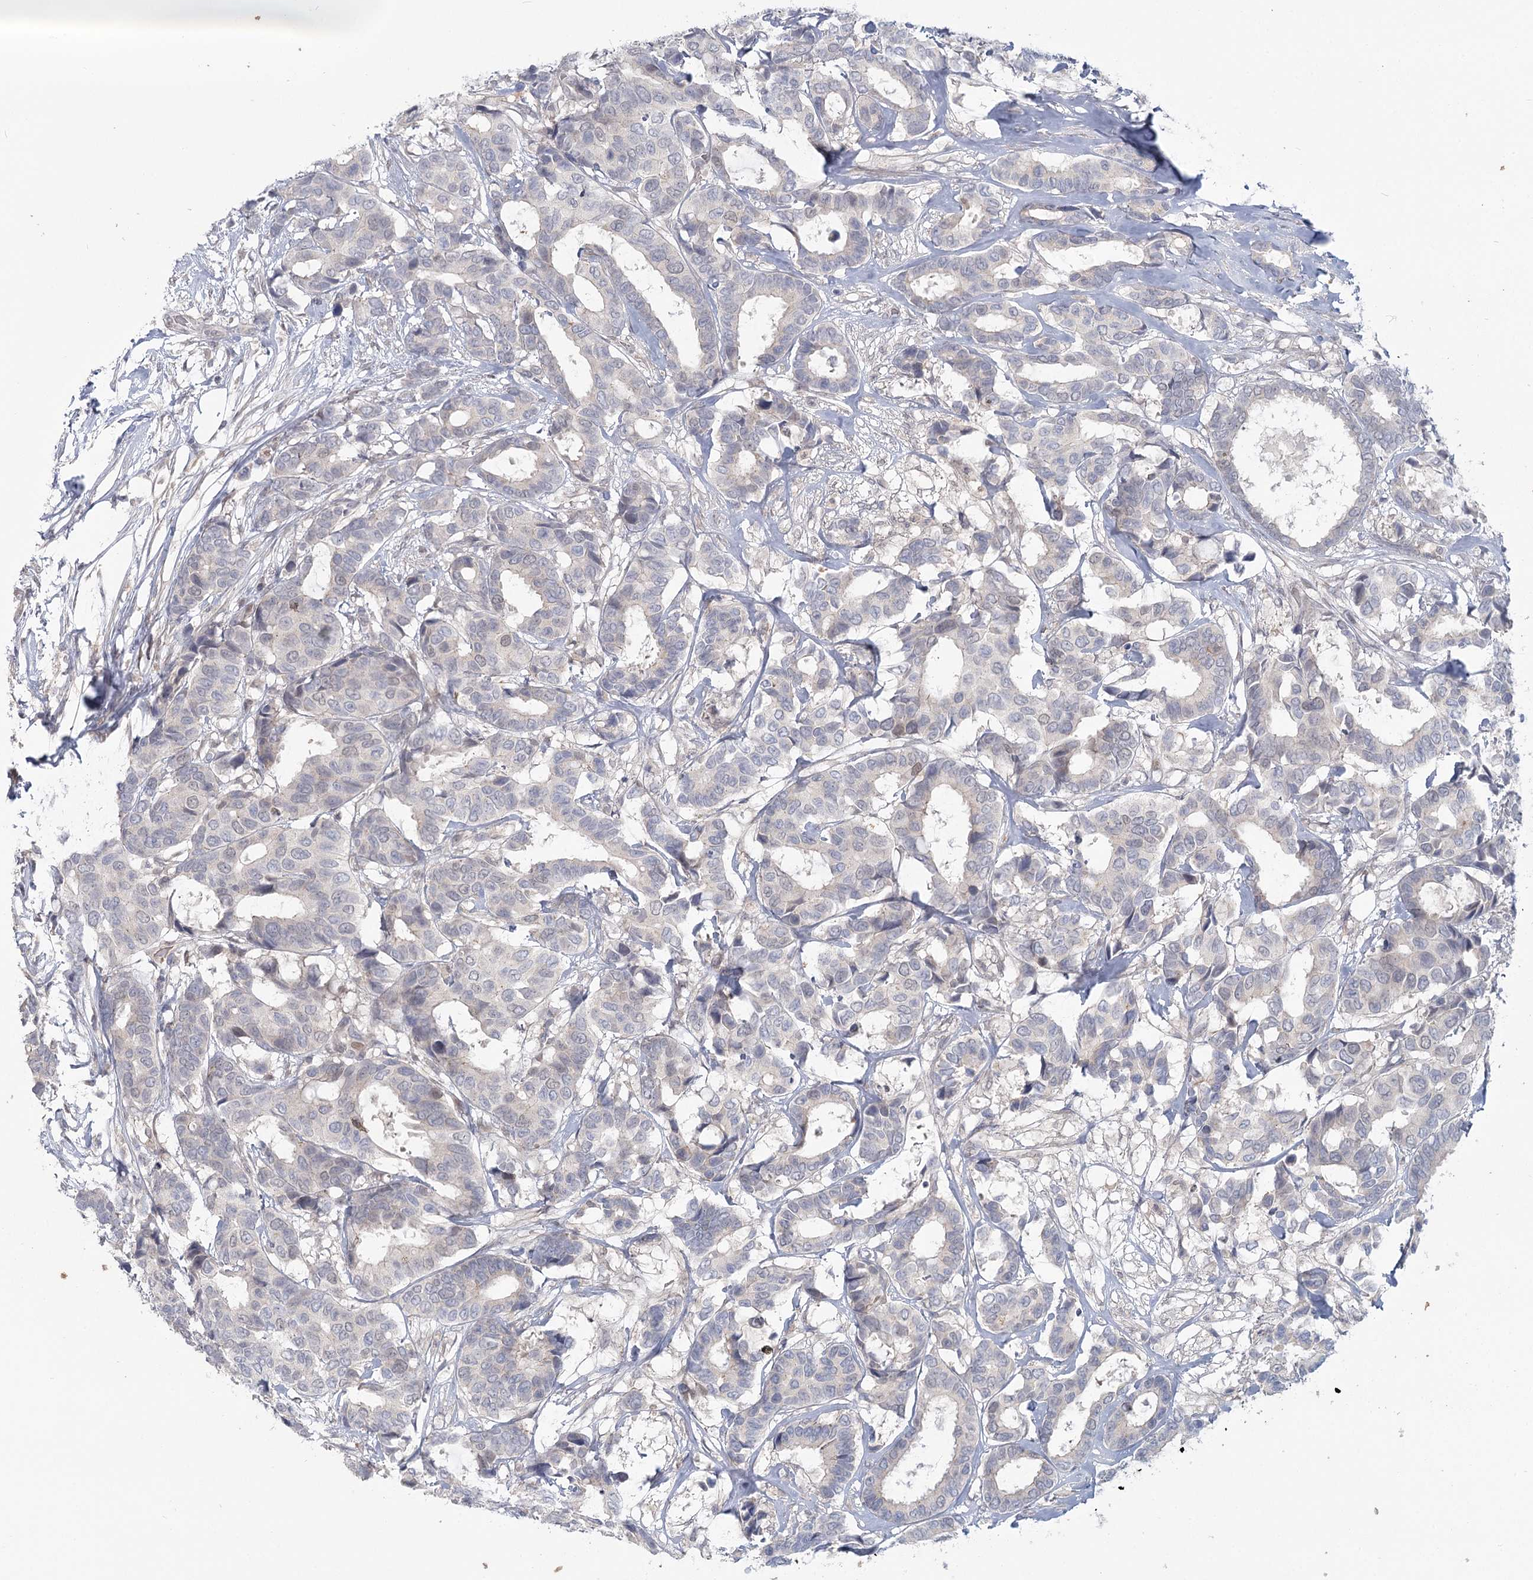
{"staining": {"intensity": "negative", "quantity": "none", "location": "none"}, "tissue": "breast cancer", "cell_type": "Tumor cells", "image_type": "cancer", "snomed": [{"axis": "morphology", "description": "Duct carcinoma"}, {"axis": "topography", "description": "Breast"}], "caption": "This is an immunohistochemistry micrograph of human infiltrating ductal carcinoma (breast). There is no staining in tumor cells.", "gene": "USP11", "patient": {"sex": "female", "age": 87}}